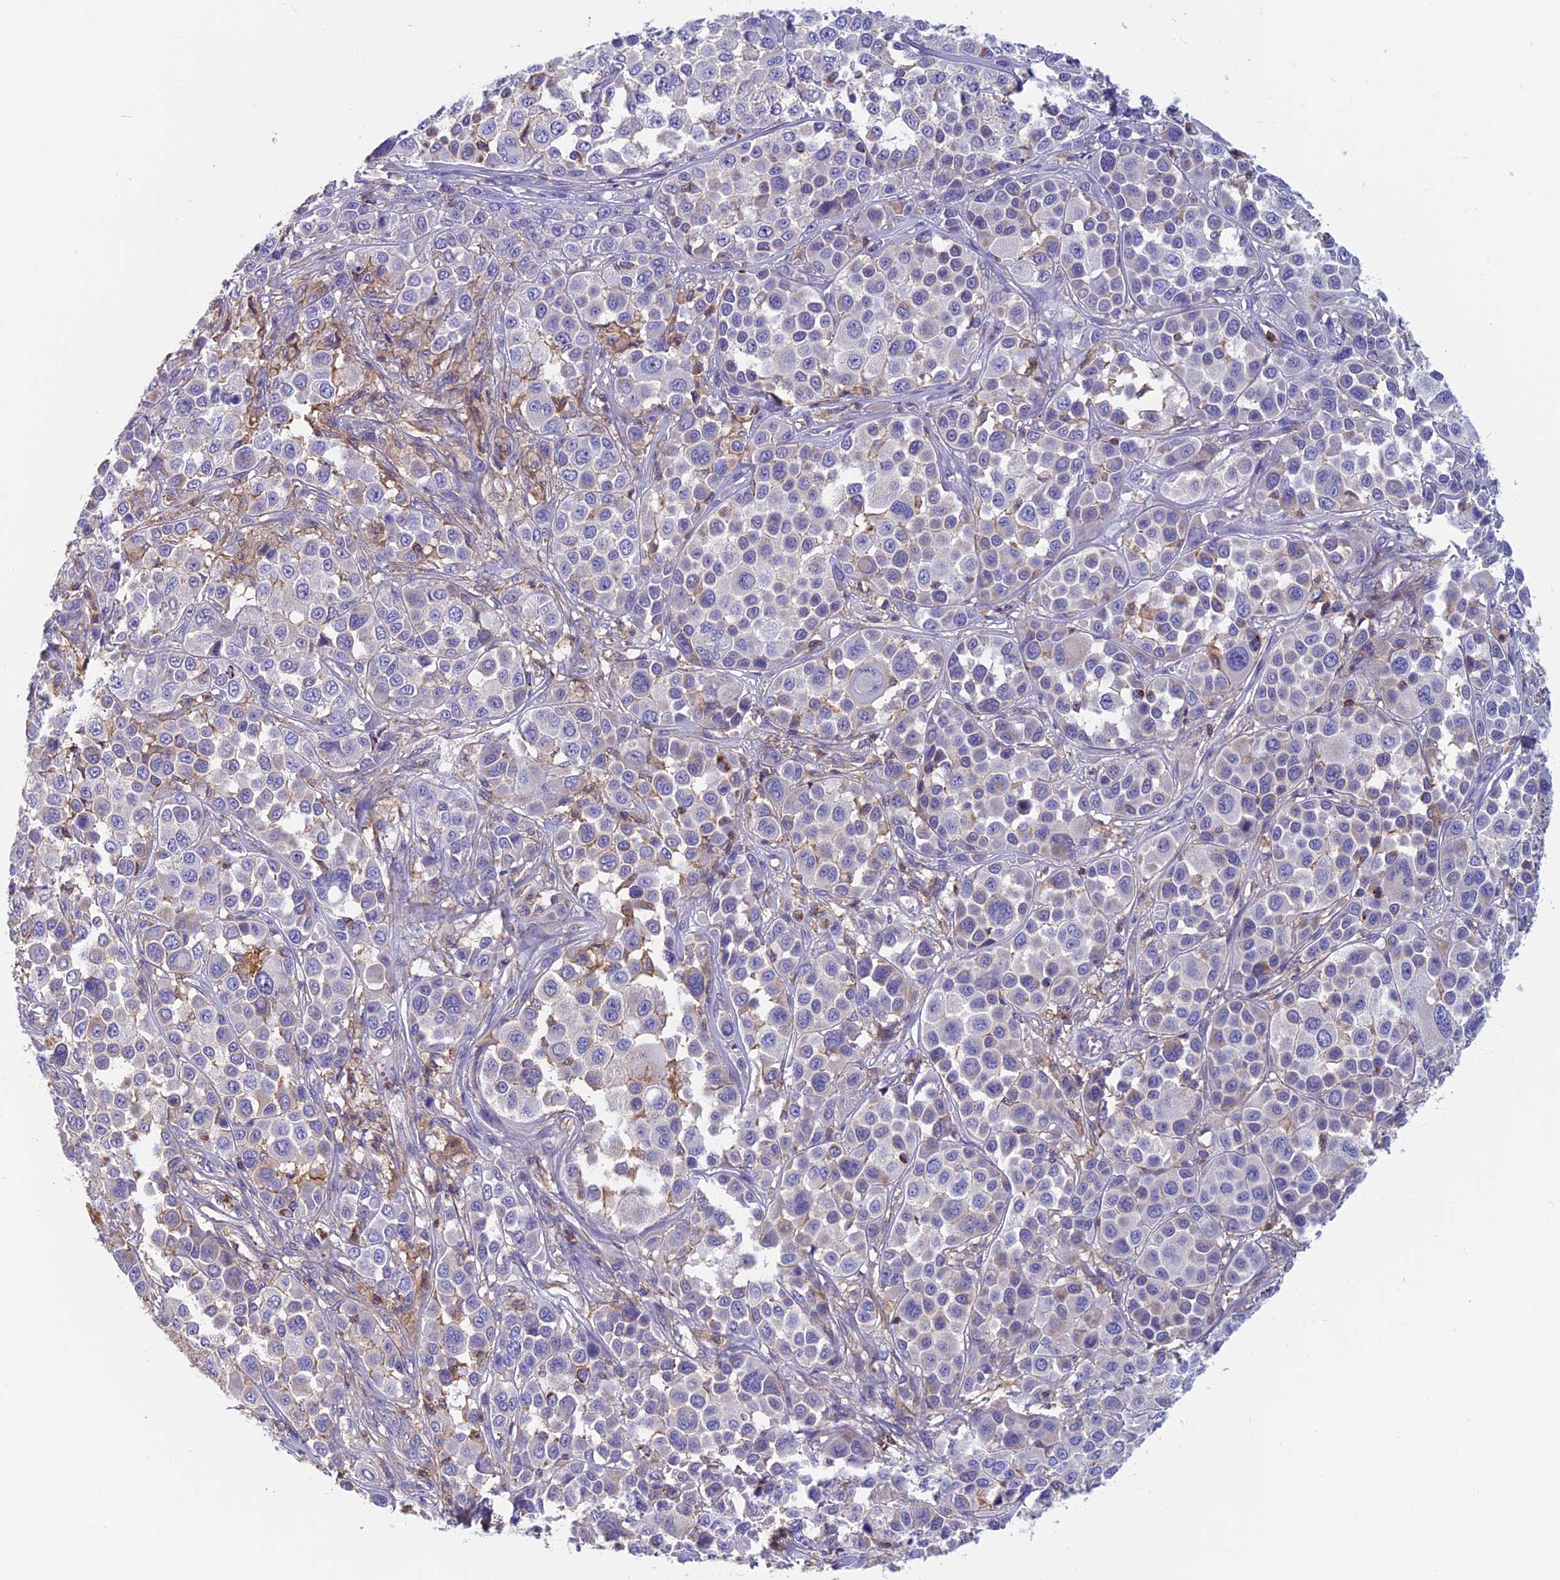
{"staining": {"intensity": "negative", "quantity": "none", "location": "none"}, "tissue": "melanoma", "cell_type": "Tumor cells", "image_type": "cancer", "snomed": [{"axis": "morphology", "description": "Malignant melanoma, NOS"}, {"axis": "topography", "description": "Skin of trunk"}], "caption": "High power microscopy photomicrograph of an immunohistochemistry (IHC) photomicrograph of melanoma, revealing no significant positivity in tumor cells.", "gene": "HSD17B8", "patient": {"sex": "male", "age": 71}}